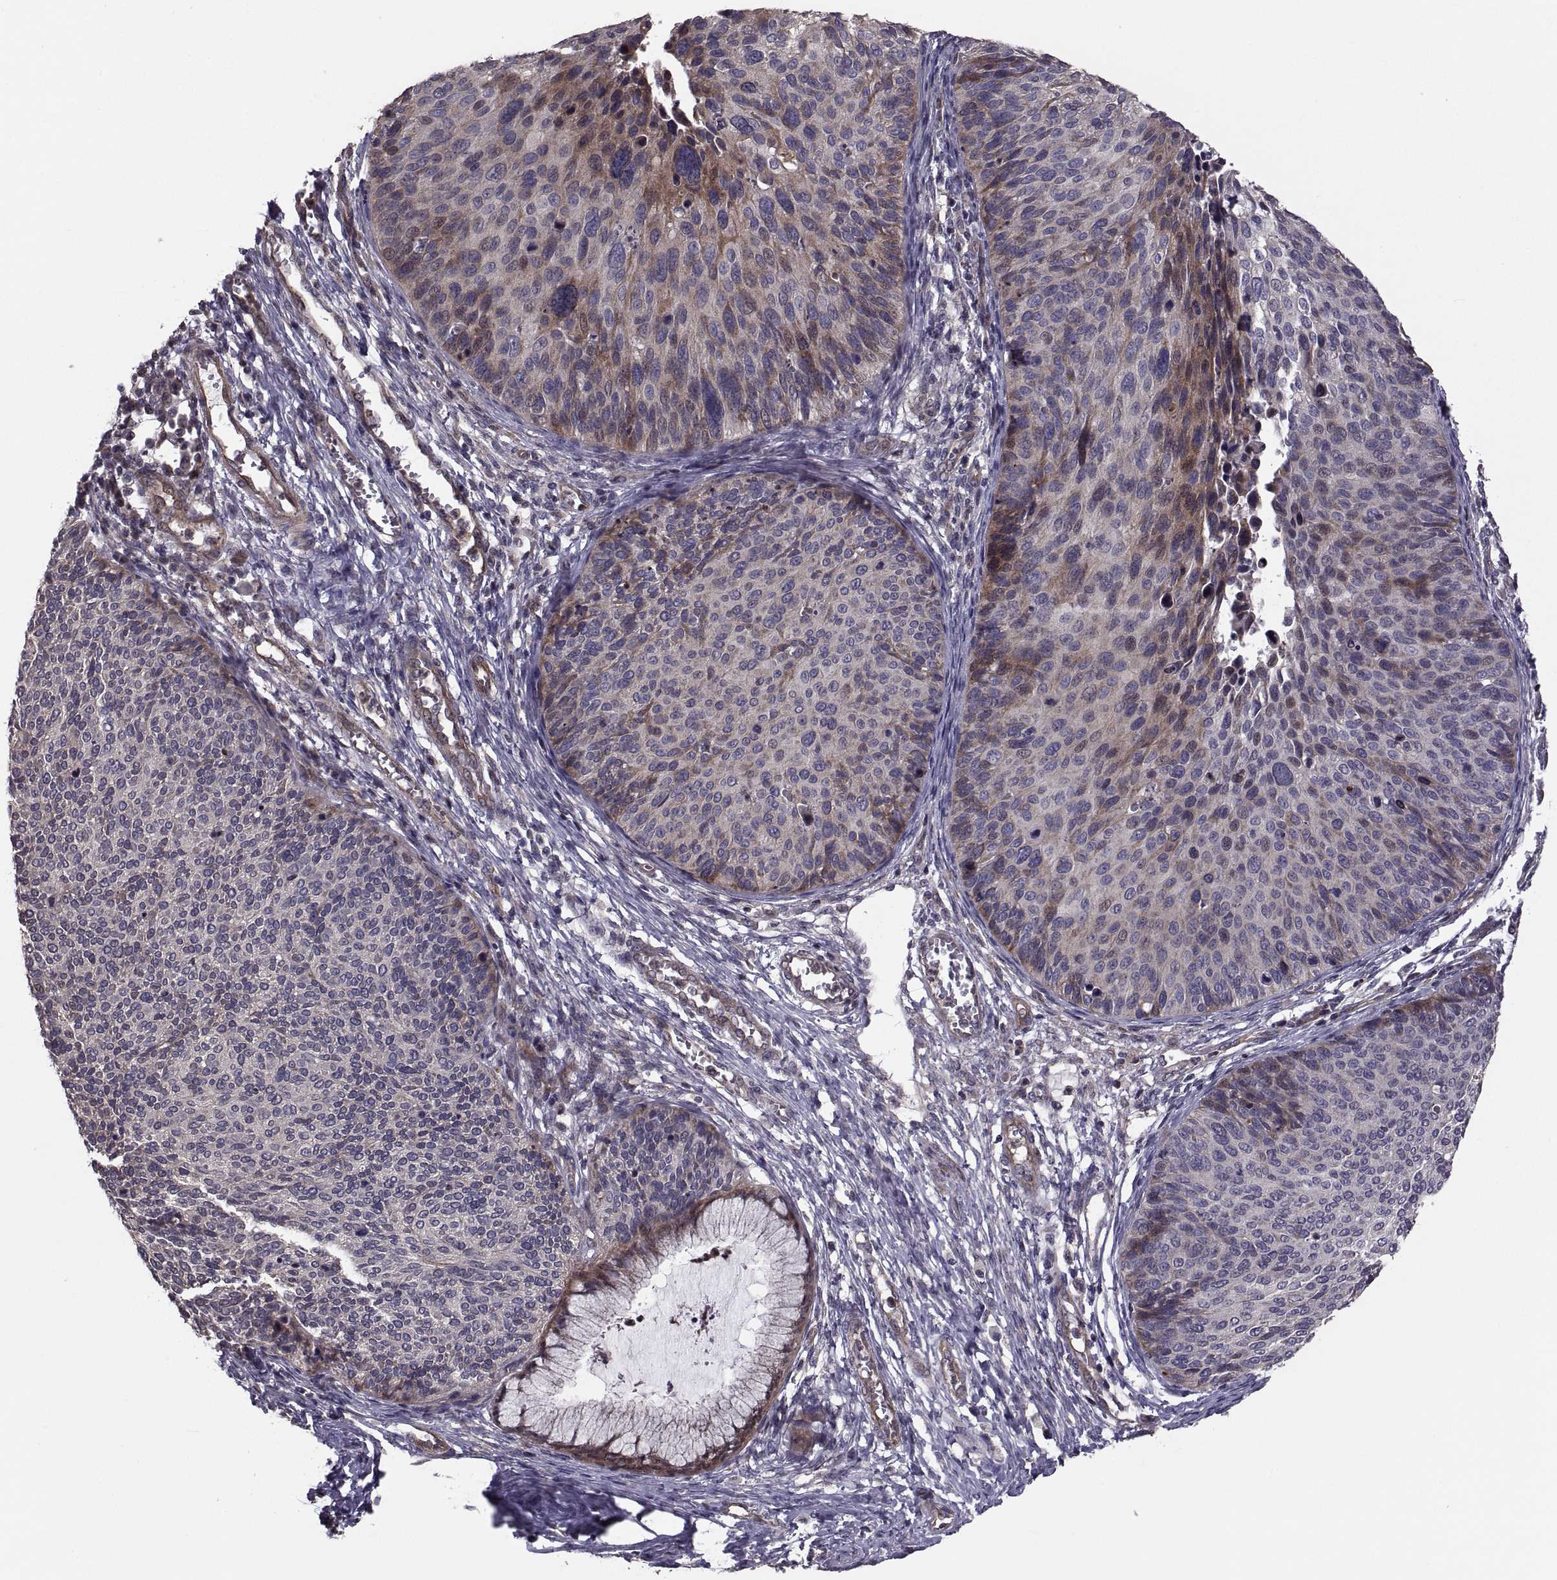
{"staining": {"intensity": "moderate", "quantity": "<25%", "location": "cytoplasmic/membranous"}, "tissue": "cervical cancer", "cell_type": "Tumor cells", "image_type": "cancer", "snomed": [{"axis": "morphology", "description": "Squamous cell carcinoma, NOS"}, {"axis": "topography", "description": "Cervix"}], "caption": "Immunohistochemistry (IHC) image of neoplastic tissue: human cervical squamous cell carcinoma stained using immunohistochemistry shows low levels of moderate protein expression localized specifically in the cytoplasmic/membranous of tumor cells, appearing as a cytoplasmic/membranous brown color.", "gene": "PMM2", "patient": {"sex": "female", "age": 36}}